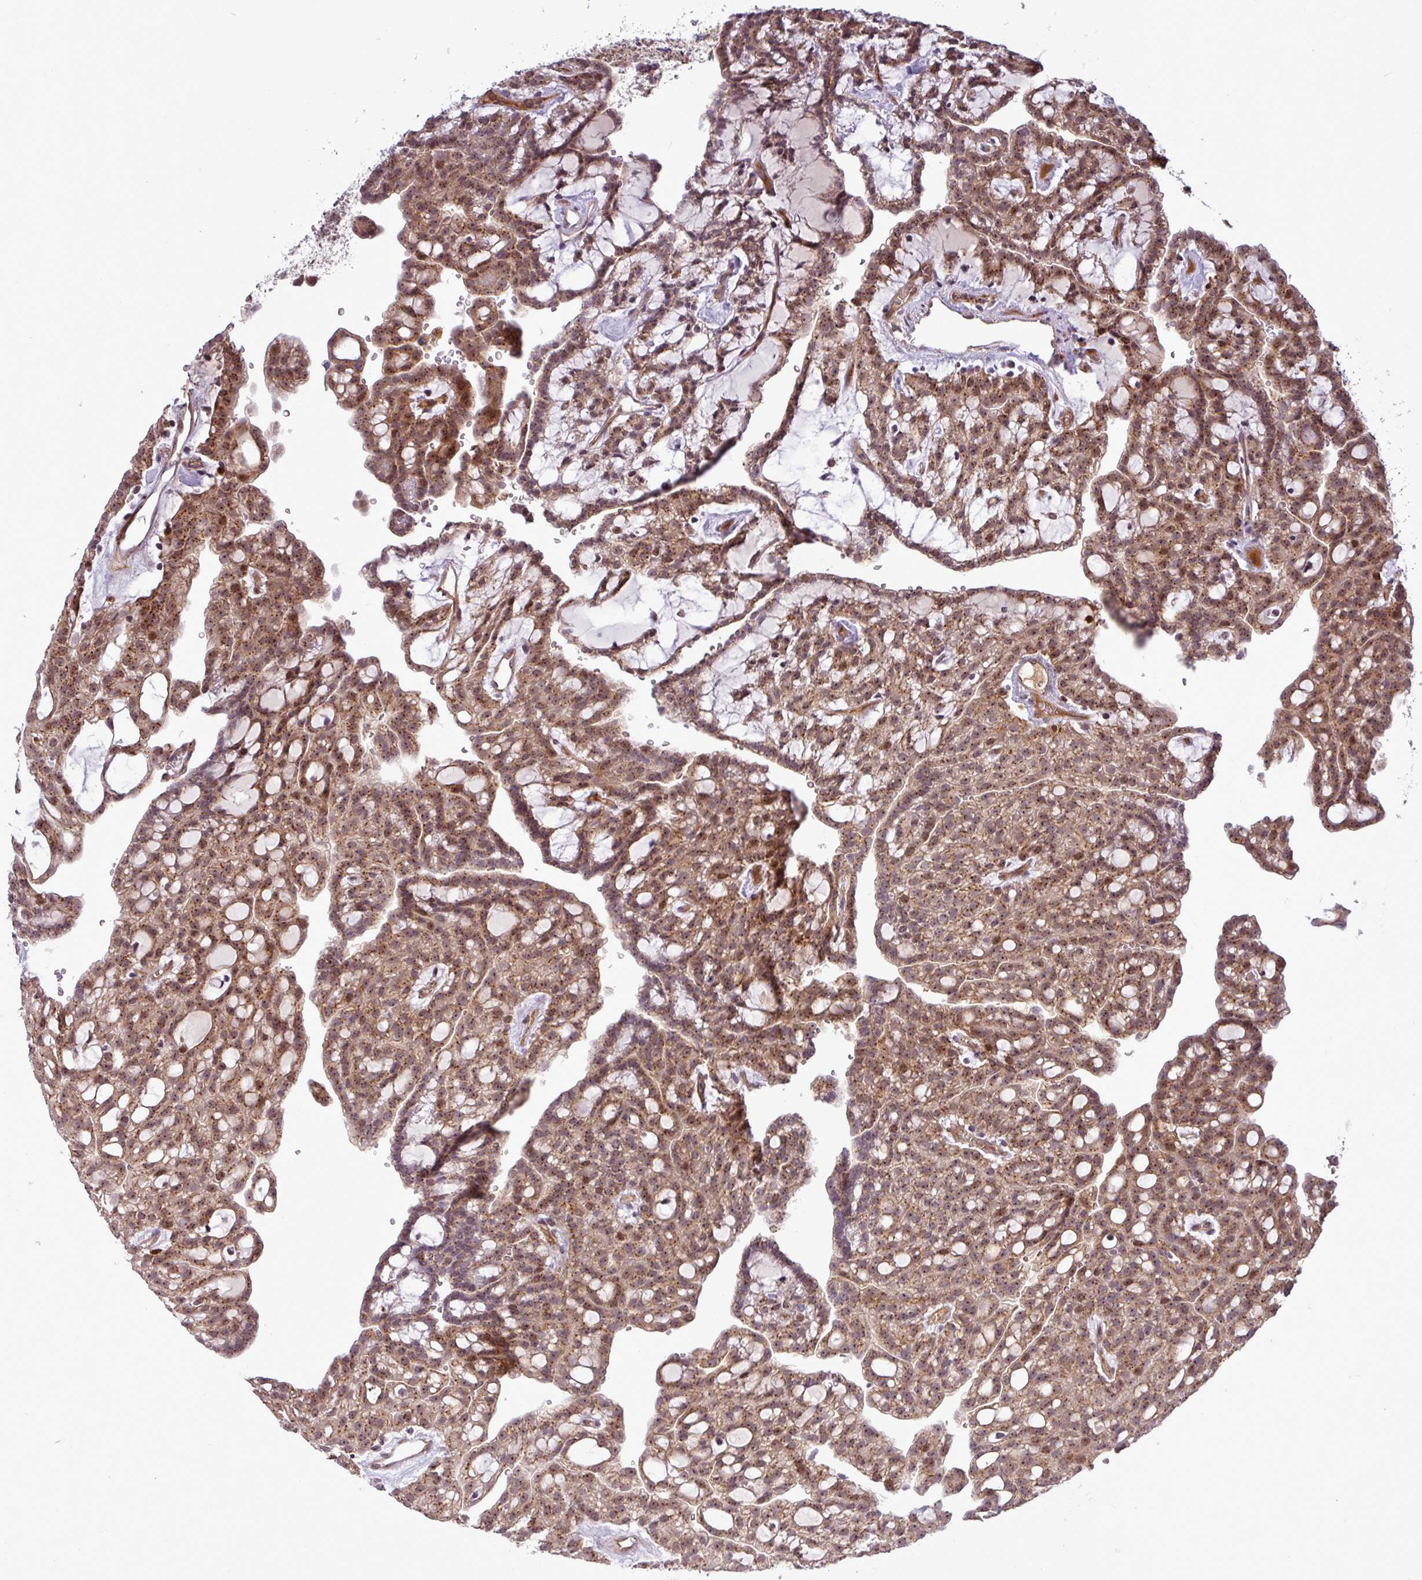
{"staining": {"intensity": "moderate", "quantity": ">75%", "location": "cytoplasmic/membranous"}, "tissue": "renal cancer", "cell_type": "Tumor cells", "image_type": "cancer", "snomed": [{"axis": "morphology", "description": "Adenocarcinoma, NOS"}, {"axis": "topography", "description": "Kidney"}], "caption": "Immunohistochemistry histopathology image of human renal cancer stained for a protein (brown), which shows medium levels of moderate cytoplasmic/membranous positivity in approximately >75% of tumor cells.", "gene": "PCDH1", "patient": {"sex": "male", "age": 63}}